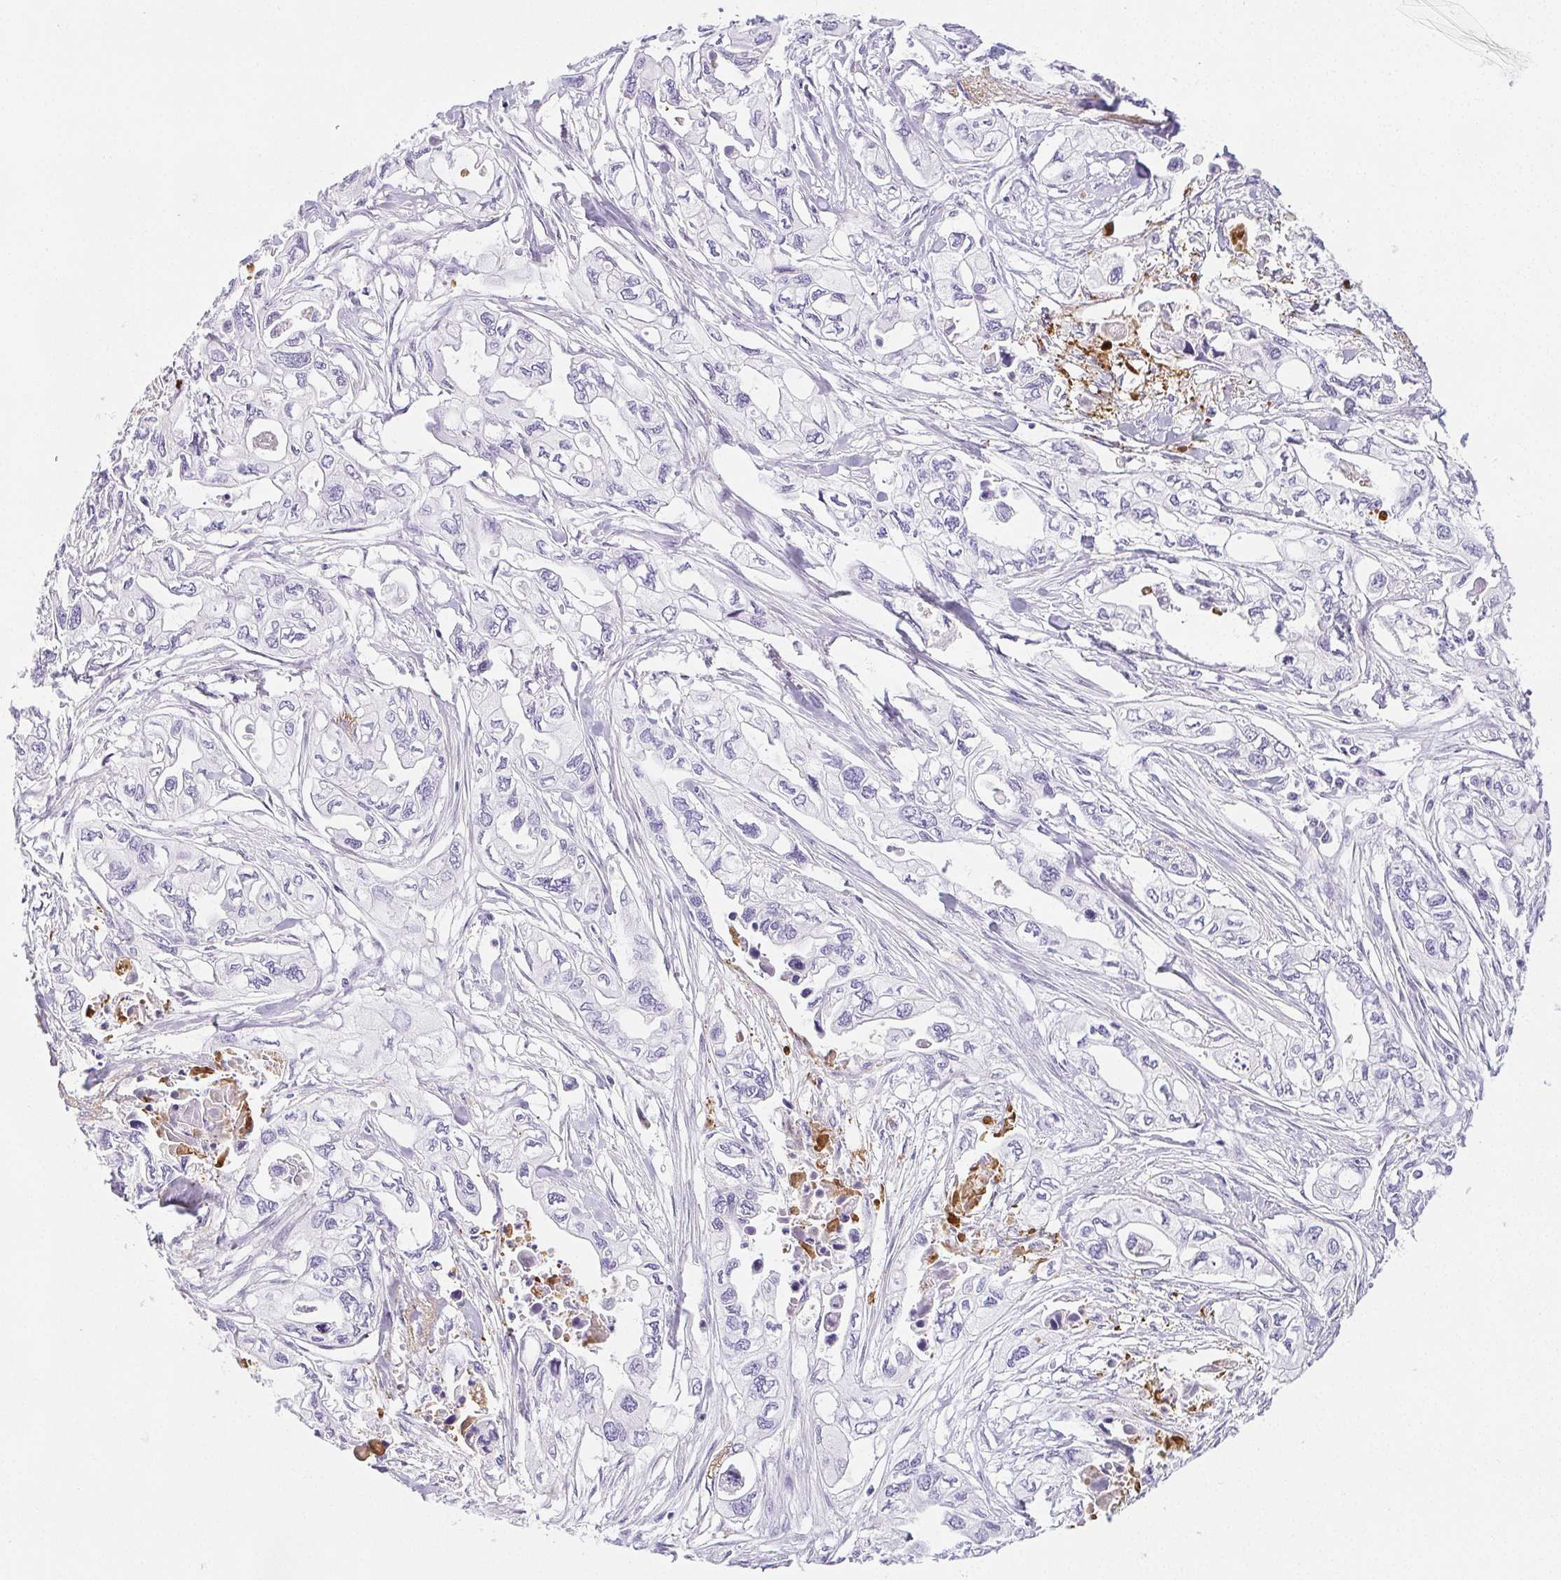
{"staining": {"intensity": "negative", "quantity": "none", "location": "none"}, "tissue": "pancreatic cancer", "cell_type": "Tumor cells", "image_type": "cancer", "snomed": [{"axis": "morphology", "description": "Adenocarcinoma, NOS"}, {"axis": "topography", "description": "Pancreas"}], "caption": "Immunohistochemical staining of human adenocarcinoma (pancreatic) shows no significant staining in tumor cells.", "gene": "VTN", "patient": {"sex": "male", "age": 68}}